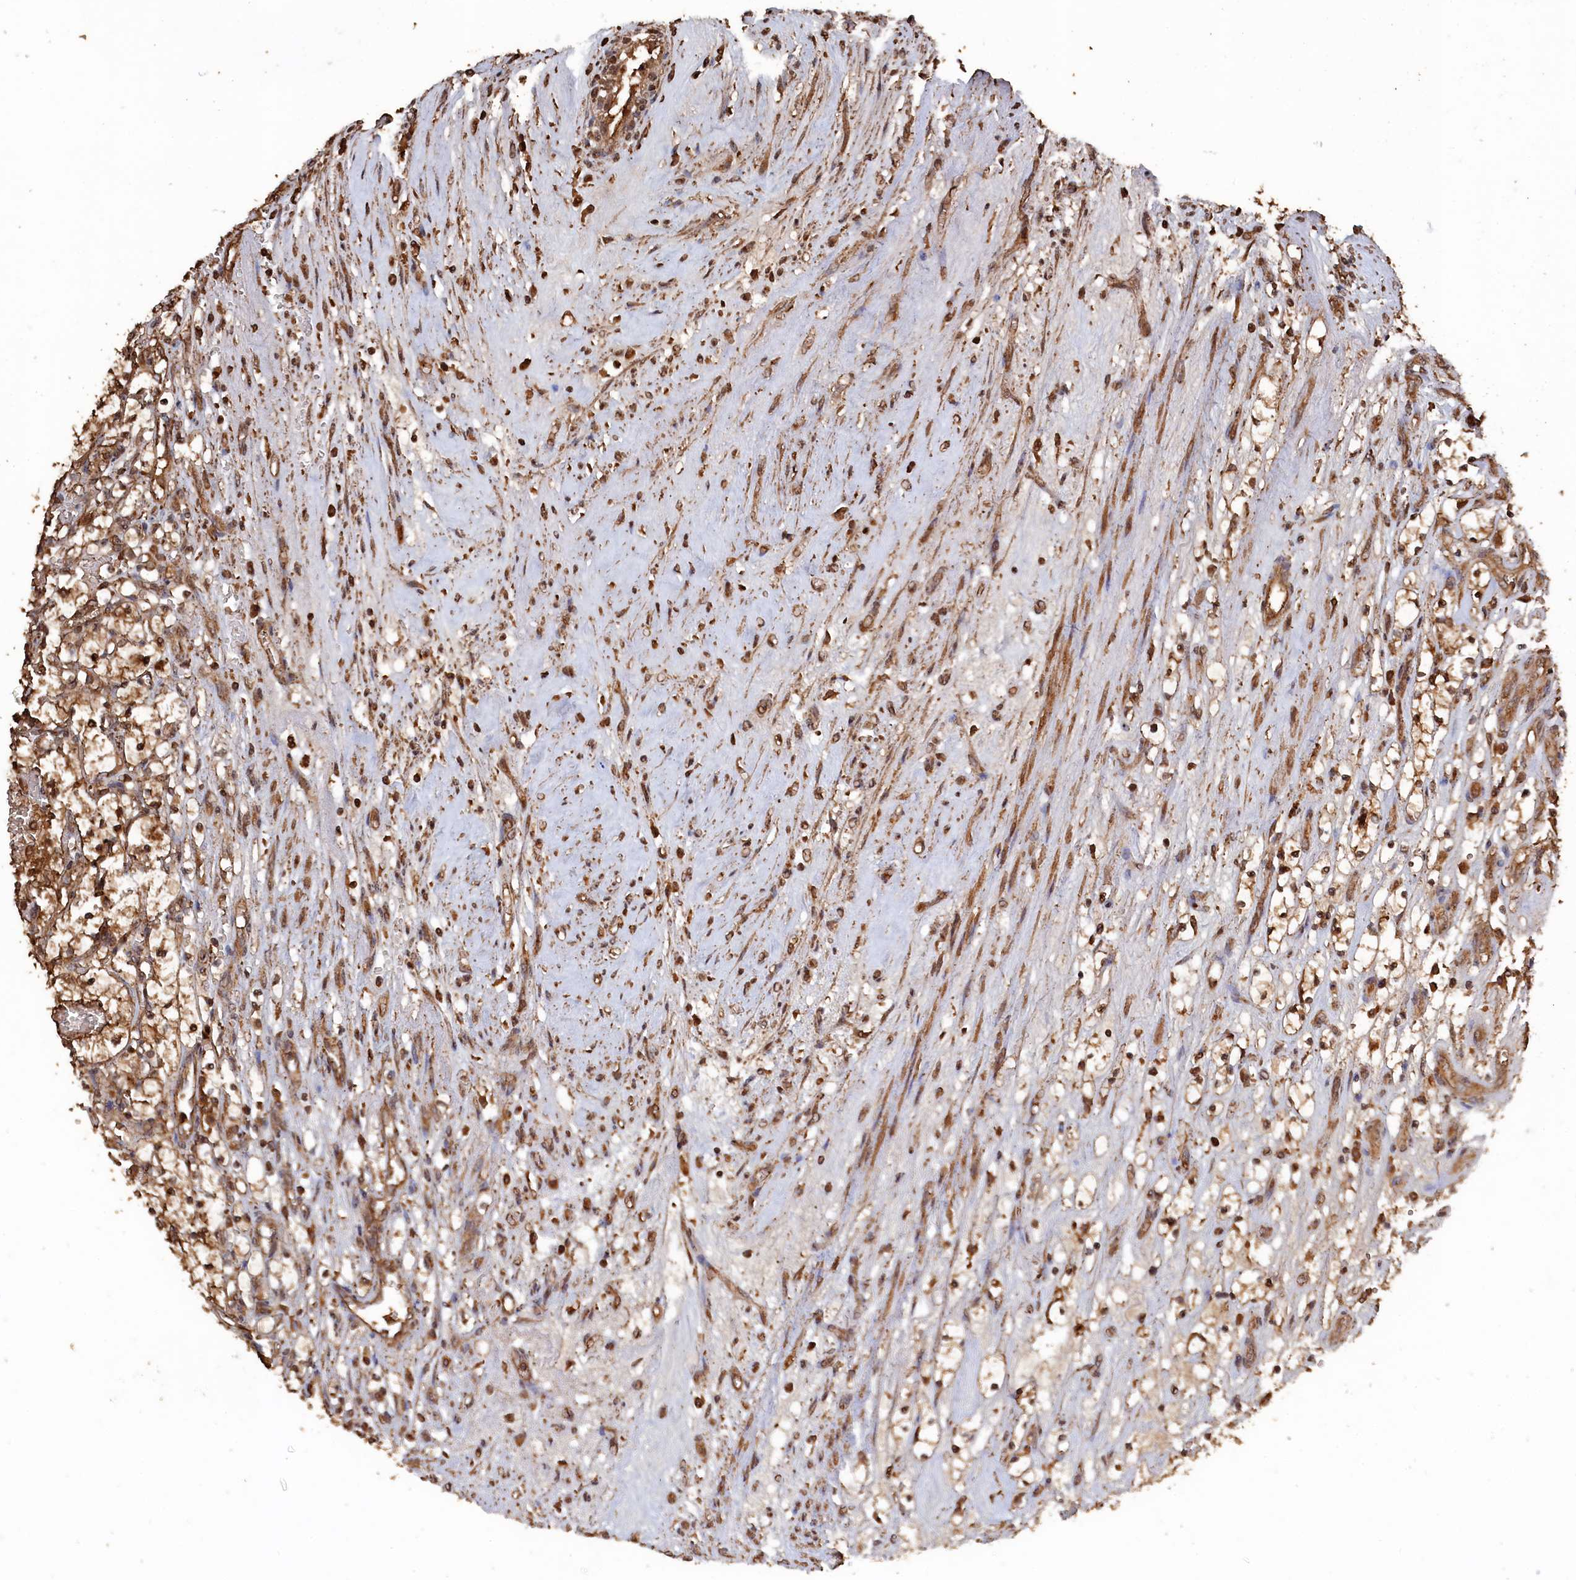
{"staining": {"intensity": "moderate", "quantity": ">75%", "location": "cytoplasmic/membranous"}, "tissue": "renal cancer", "cell_type": "Tumor cells", "image_type": "cancer", "snomed": [{"axis": "morphology", "description": "Adenocarcinoma, NOS"}, {"axis": "topography", "description": "Kidney"}], "caption": "Adenocarcinoma (renal) stained with immunohistochemistry shows moderate cytoplasmic/membranous positivity in about >75% of tumor cells.", "gene": "SNX33", "patient": {"sex": "female", "age": 69}}